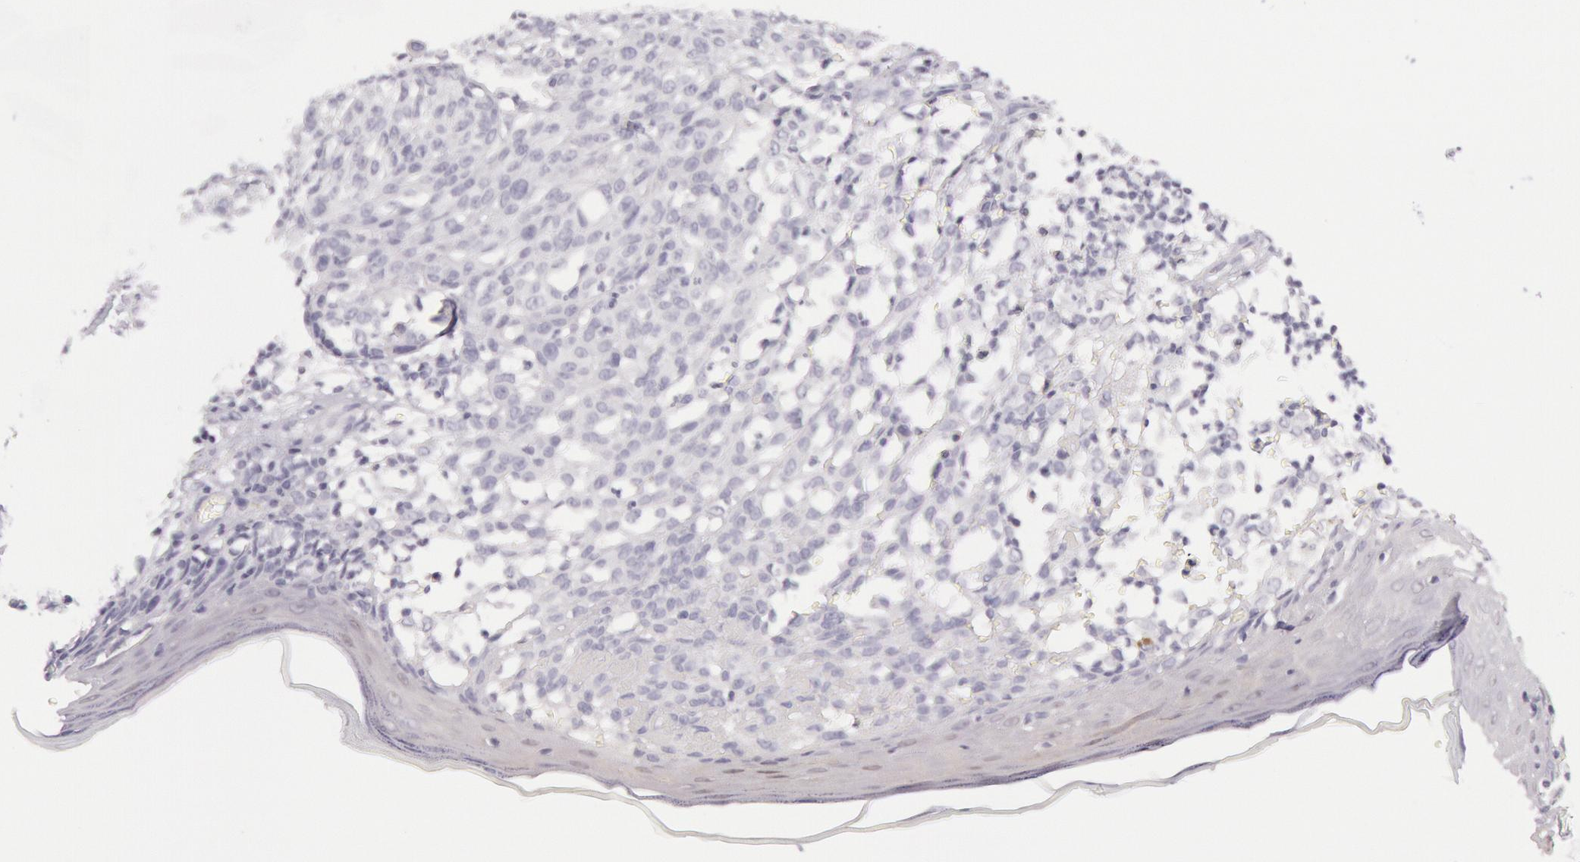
{"staining": {"intensity": "negative", "quantity": "none", "location": "none"}, "tissue": "melanoma", "cell_type": "Tumor cells", "image_type": "cancer", "snomed": [{"axis": "morphology", "description": "Malignant melanoma, NOS"}, {"axis": "topography", "description": "Skin"}], "caption": "Human melanoma stained for a protein using immunohistochemistry (IHC) demonstrates no staining in tumor cells.", "gene": "CKB", "patient": {"sex": "female", "age": 49}}